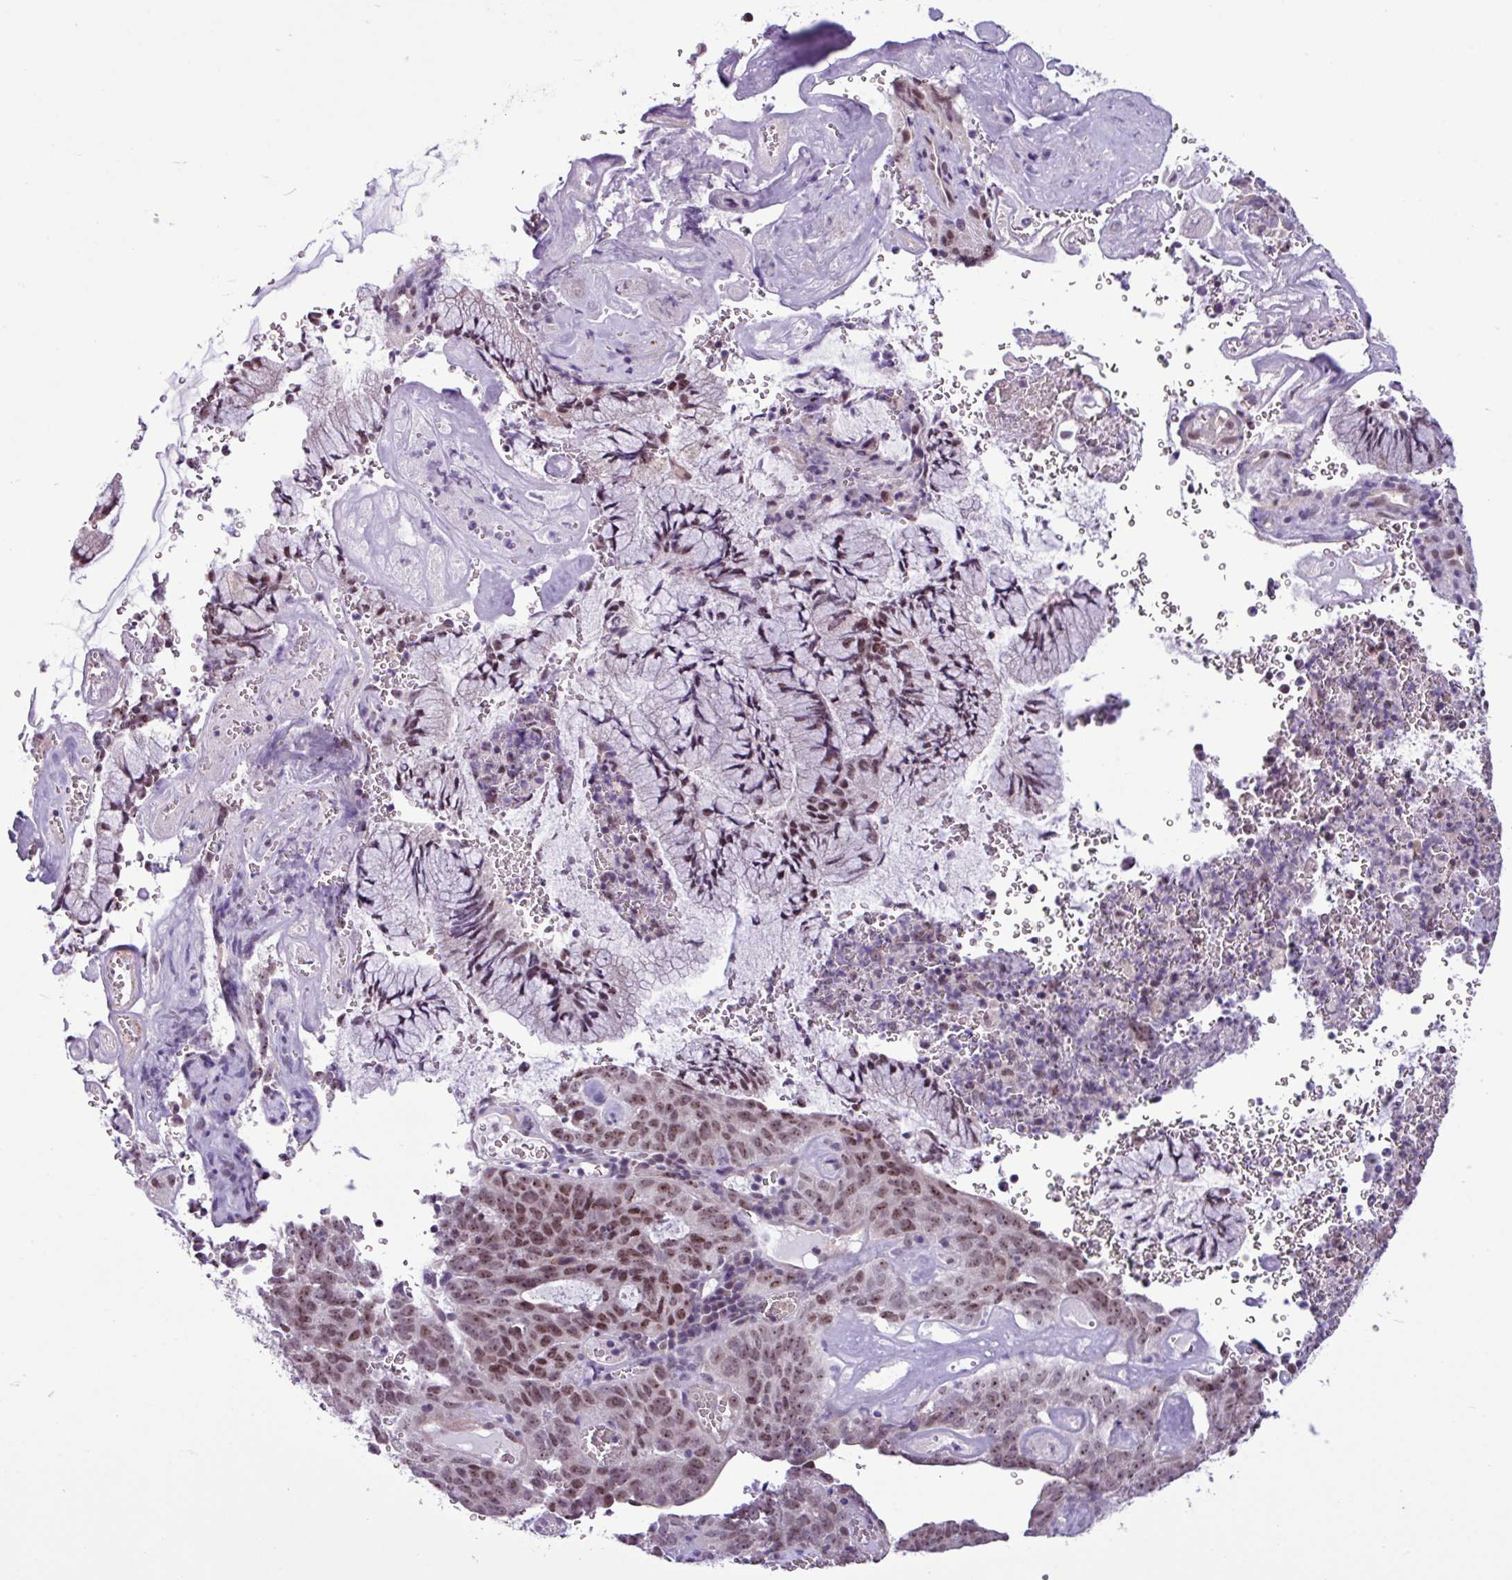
{"staining": {"intensity": "moderate", "quantity": ">75%", "location": "nuclear"}, "tissue": "cervical cancer", "cell_type": "Tumor cells", "image_type": "cancer", "snomed": [{"axis": "morphology", "description": "Adenocarcinoma, NOS"}, {"axis": "topography", "description": "Cervix"}], "caption": "Moderate nuclear protein positivity is identified in about >75% of tumor cells in cervical cancer.", "gene": "UTP18", "patient": {"sex": "female", "age": 38}}